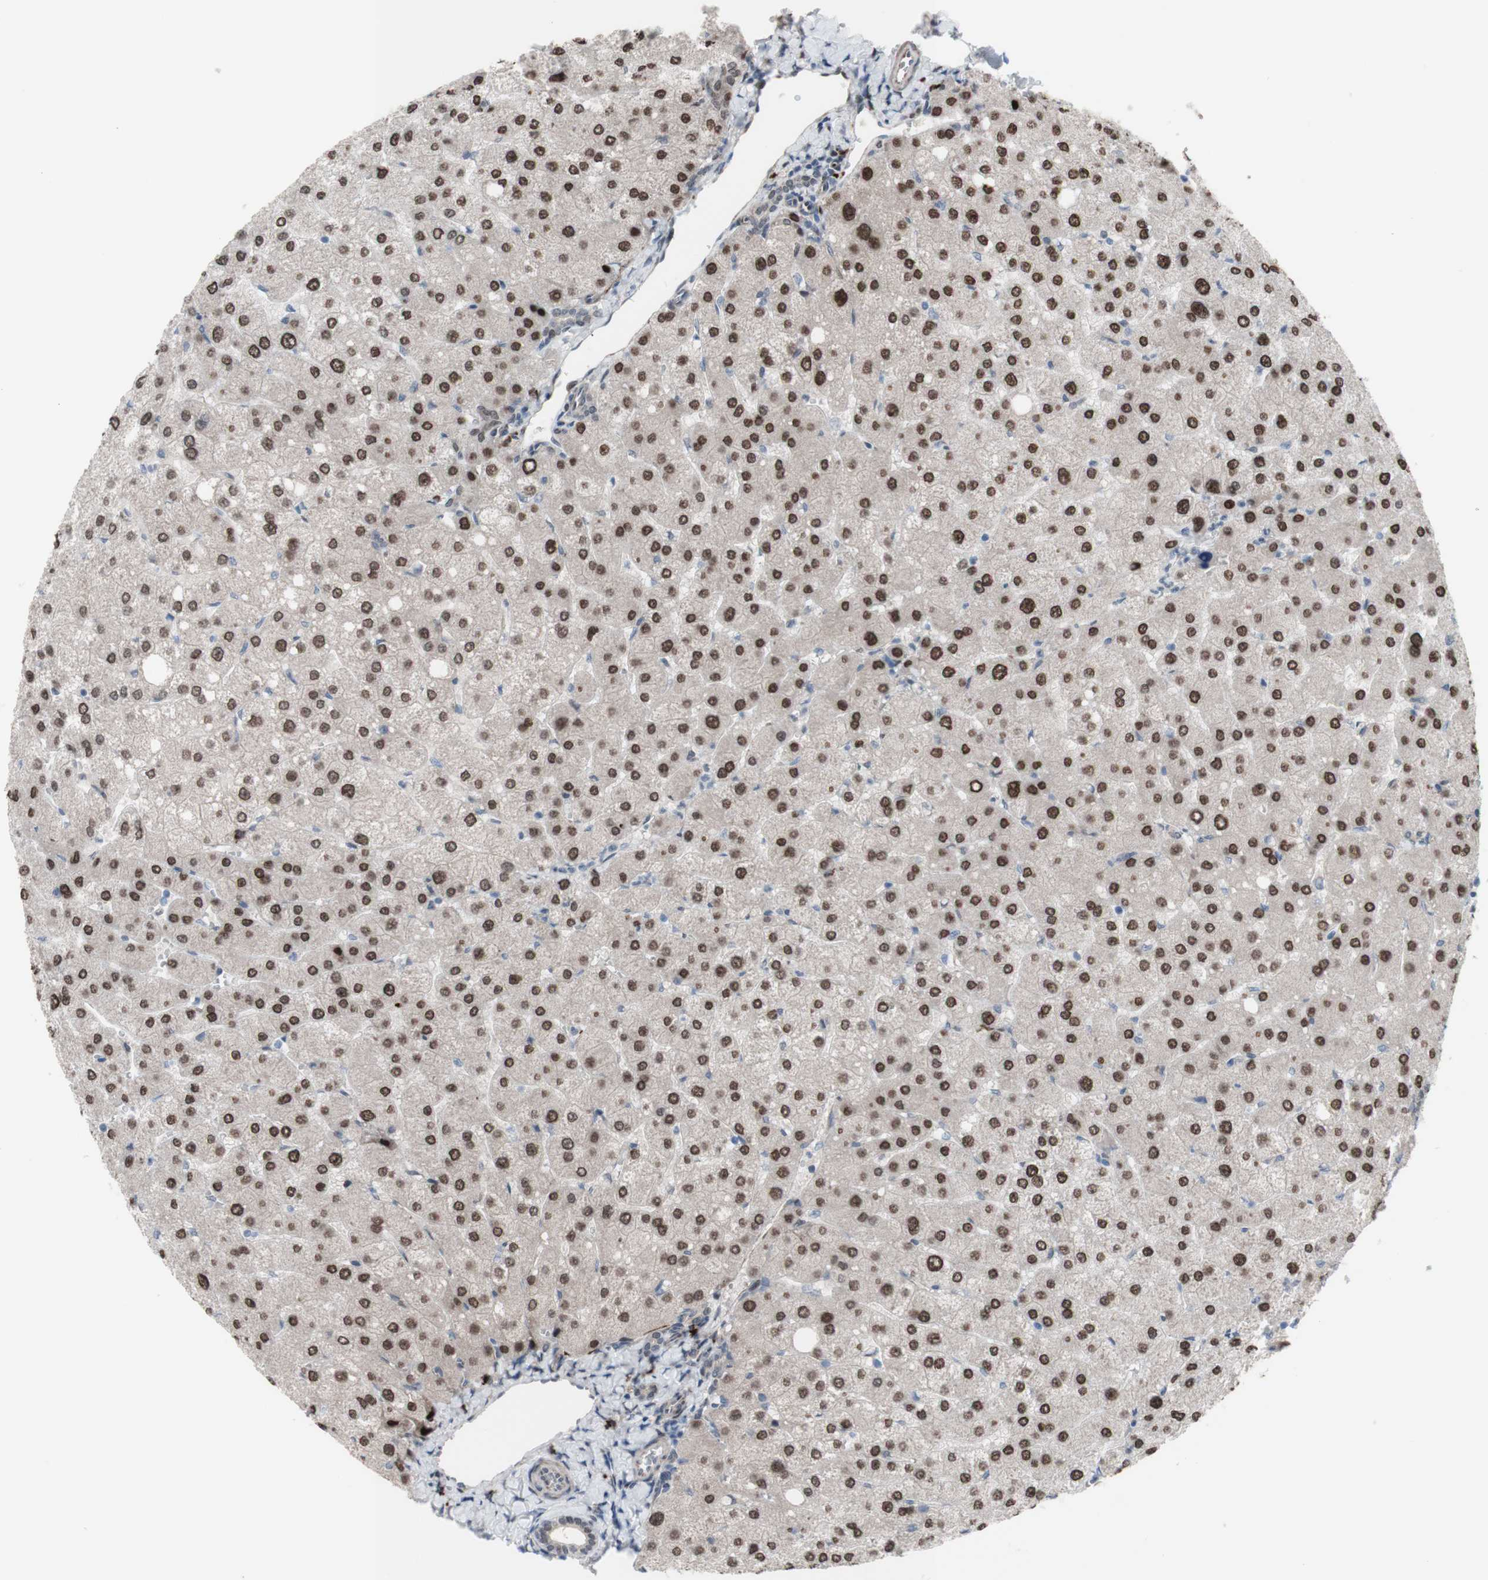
{"staining": {"intensity": "negative", "quantity": "none", "location": "none"}, "tissue": "liver", "cell_type": "Cholangiocytes", "image_type": "normal", "snomed": [{"axis": "morphology", "description": "Normal tissue, NOS"}, {"axis": "topography", "description": "Liver"}], "caption": "This is an immunohistochemistry image of unremarkable human liver. There is no staining in cholangiocytes.", "gene": "PHTF2", "patient": {"sex": "male", "age": 55}}